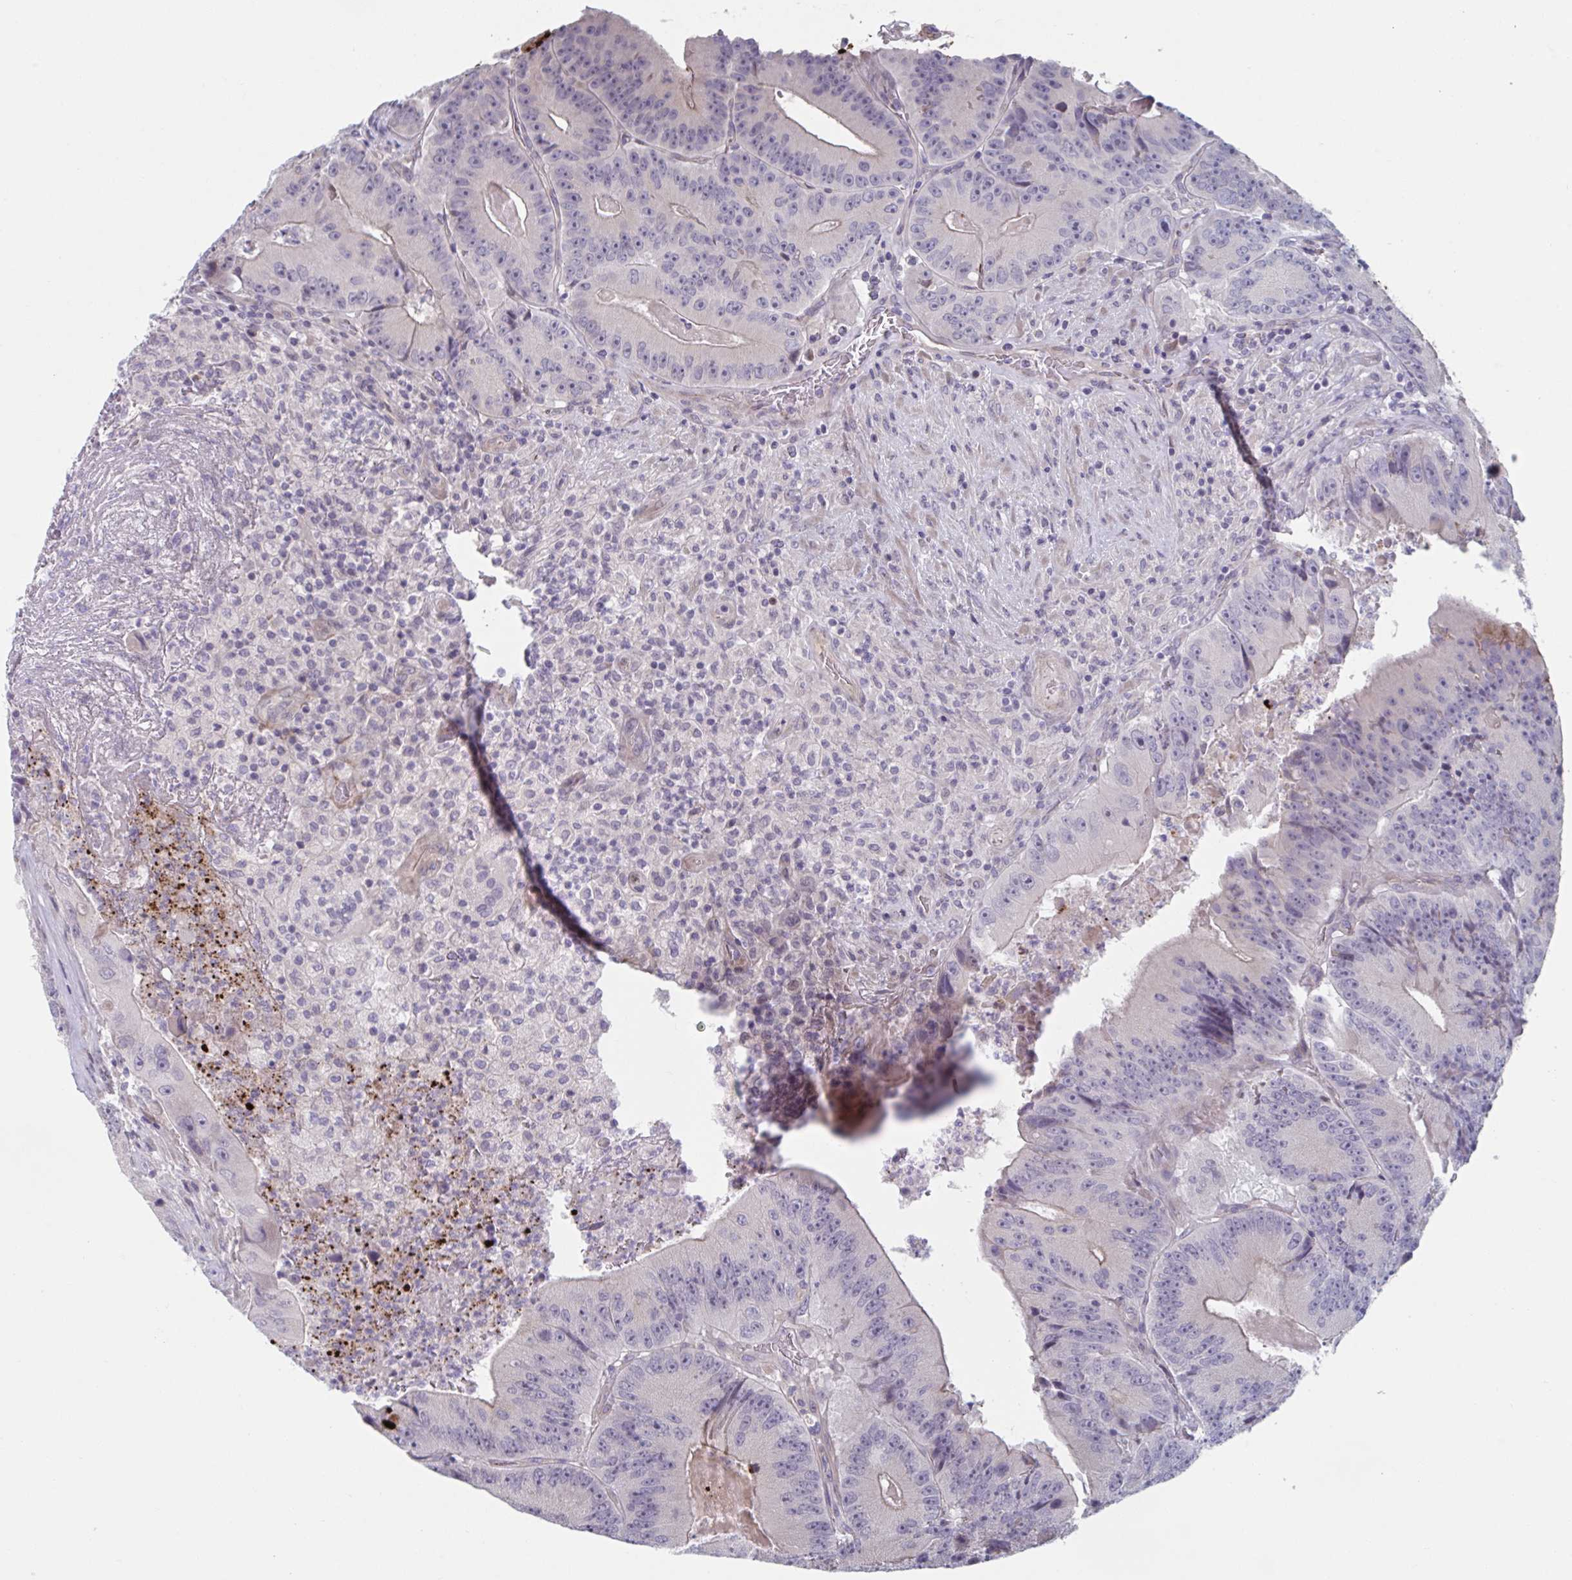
{"staining": {"intensity": "negative", "quantity": "none", "location": "none"}, "tissue": "colorectal cancer", "cell_type": "Tumor cells", "image_type": "cancer", "snomed": [{"axis": "morphology", "description": "Adenocarcinoma, NOS"}, {"axis": "topography", "description": "Colon"}], "caption": "This is a histopathology image of immunohistochemistry staining of adenocarcinoma (colorectal), which shows no positivity in tumor cells.", "gene": "TNFSF10", "patient": {"sex": "female", "age": 86}}